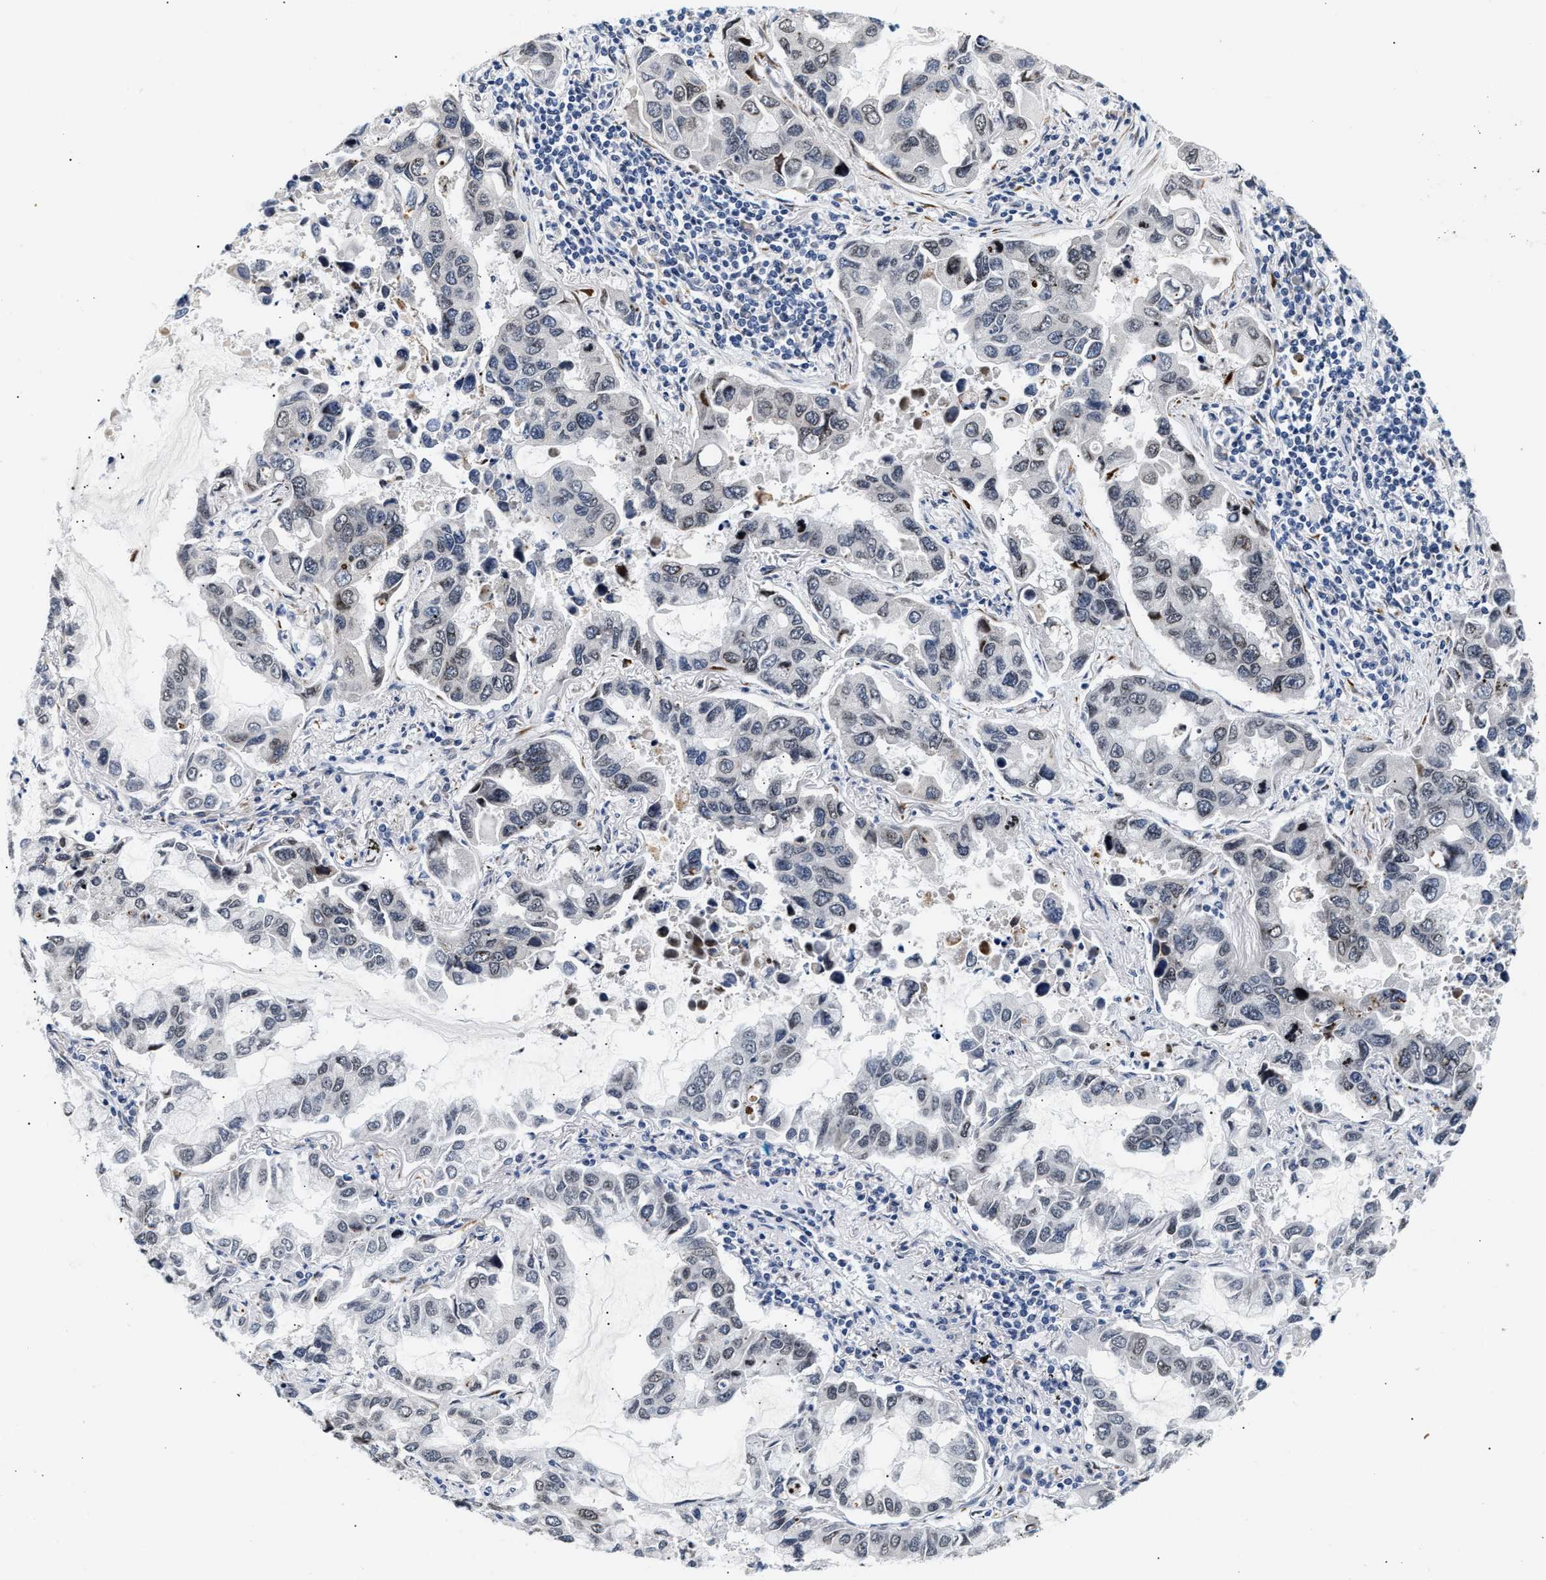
{"staining": {"intensity": "negative", "quantity": "none", "location": "none"}, "tissue": "lung cancer", "cell_type": "Tumor cells", "image_type": "cancer", "snomed": [{"axis": "morphology", "description": "Adenocarcinoma, NOS"}, {"axis": "topography", "description": "Lung"}], "caption": "A photomicrograph of lung cancer stained for a protein shows no brown staining in tumor cells.", "gene": "THOC1", "patient": {"sex": "male", "age": 64}}